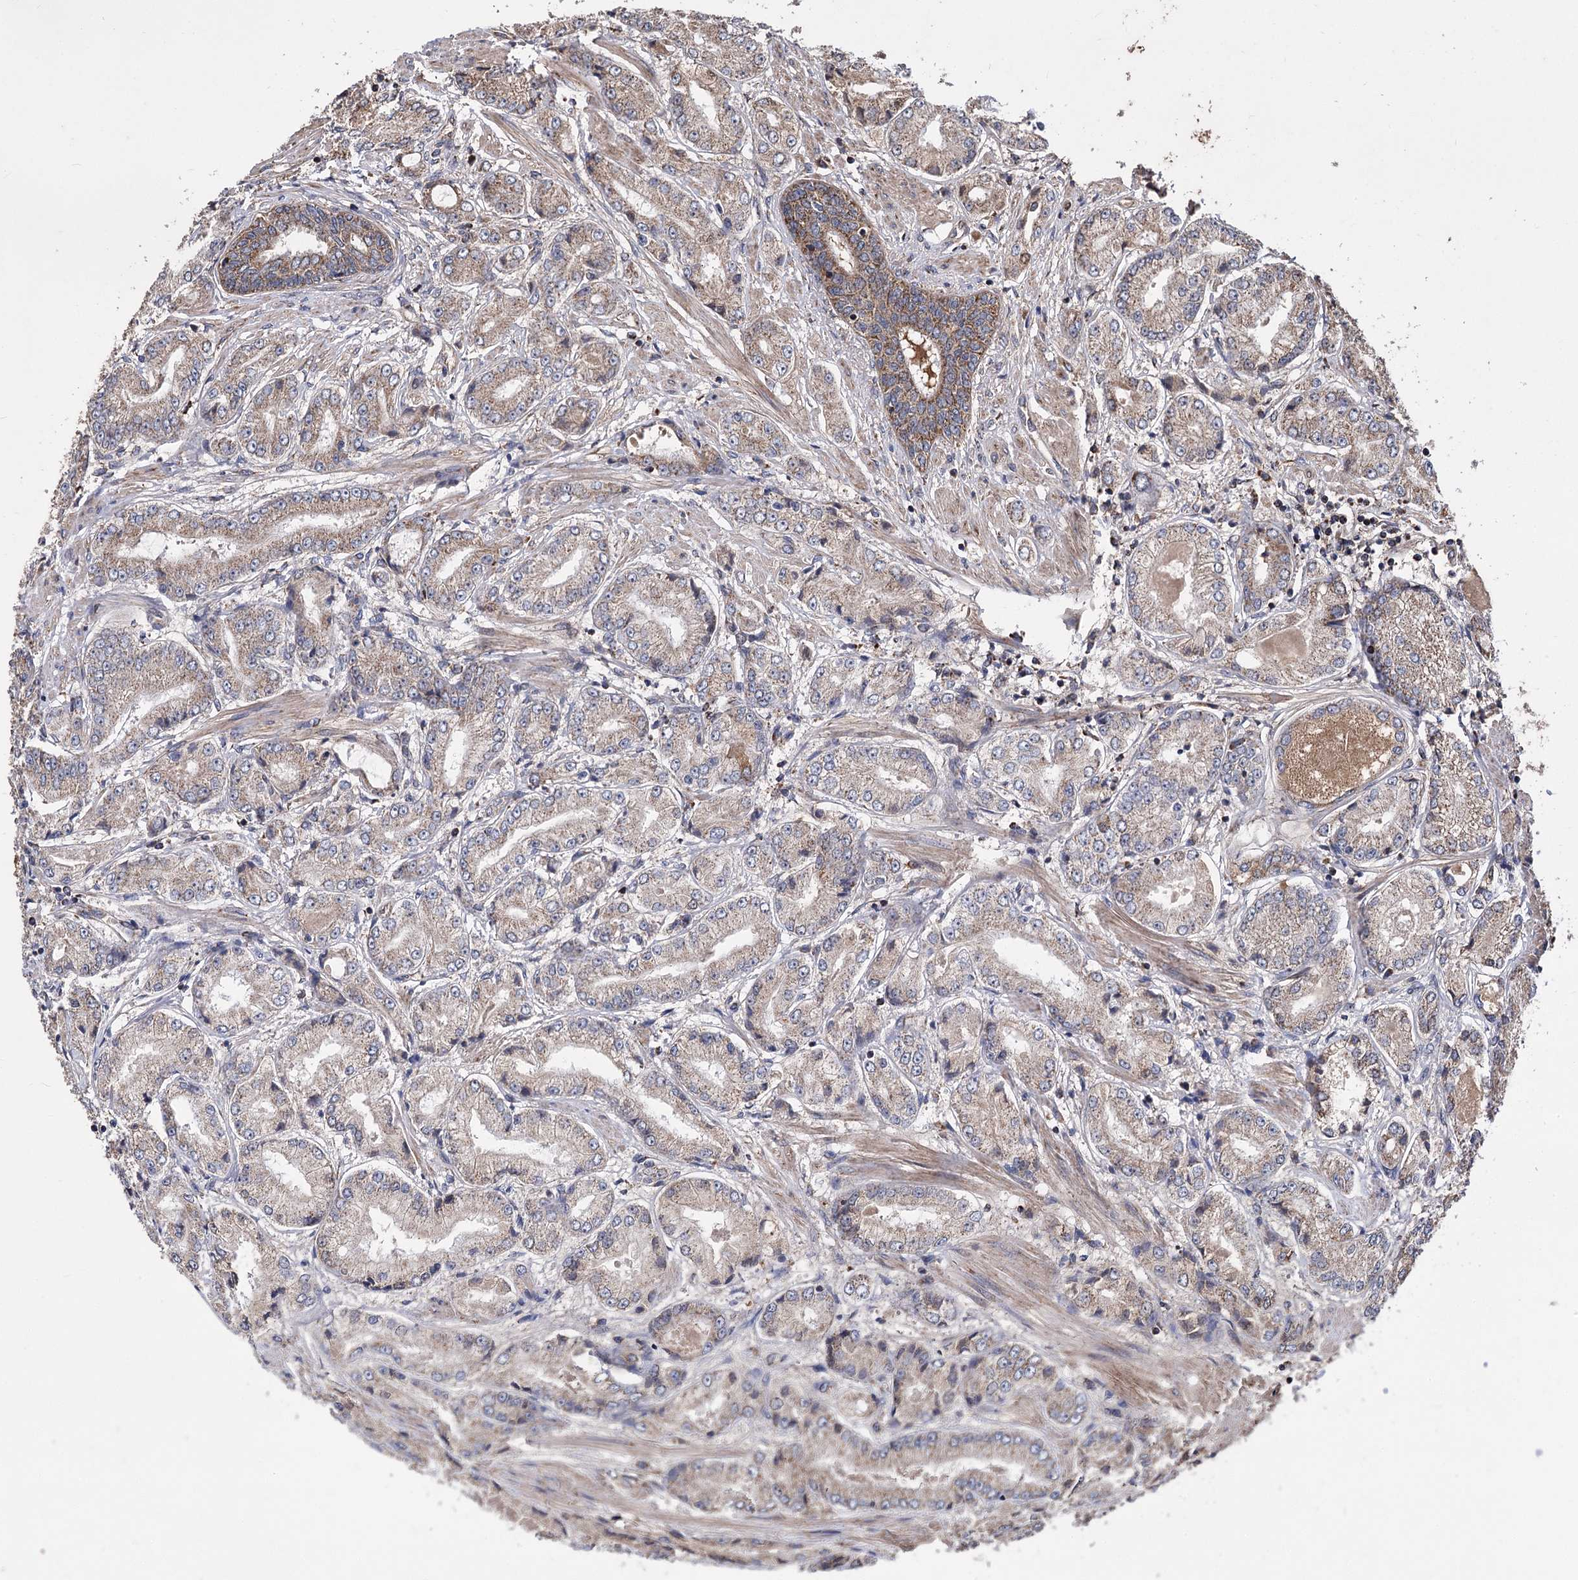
{"staining": {"intensity": "moderate", "quantity": ">75%", "location": "cytoplasmic/membranous"}, "tissue": "prostate cancer", "cell_type": "Tumor cells", "image_type": "cancer", "snomed": [{"axis": "morphology", "description": "Adenocarcinoma, High grade"}, {"axis": "topography", "description": "Prostate"}], "caption": "About >75% of tumor cells in prostate cancer (high-grade adenocarcinoma) reveal moderate cytoplasmic/membranous protein expression as visualized by brown immunohistochemical staining.", "gene": "RASSF3", "patient": {"sex": "male", "age": 59}}